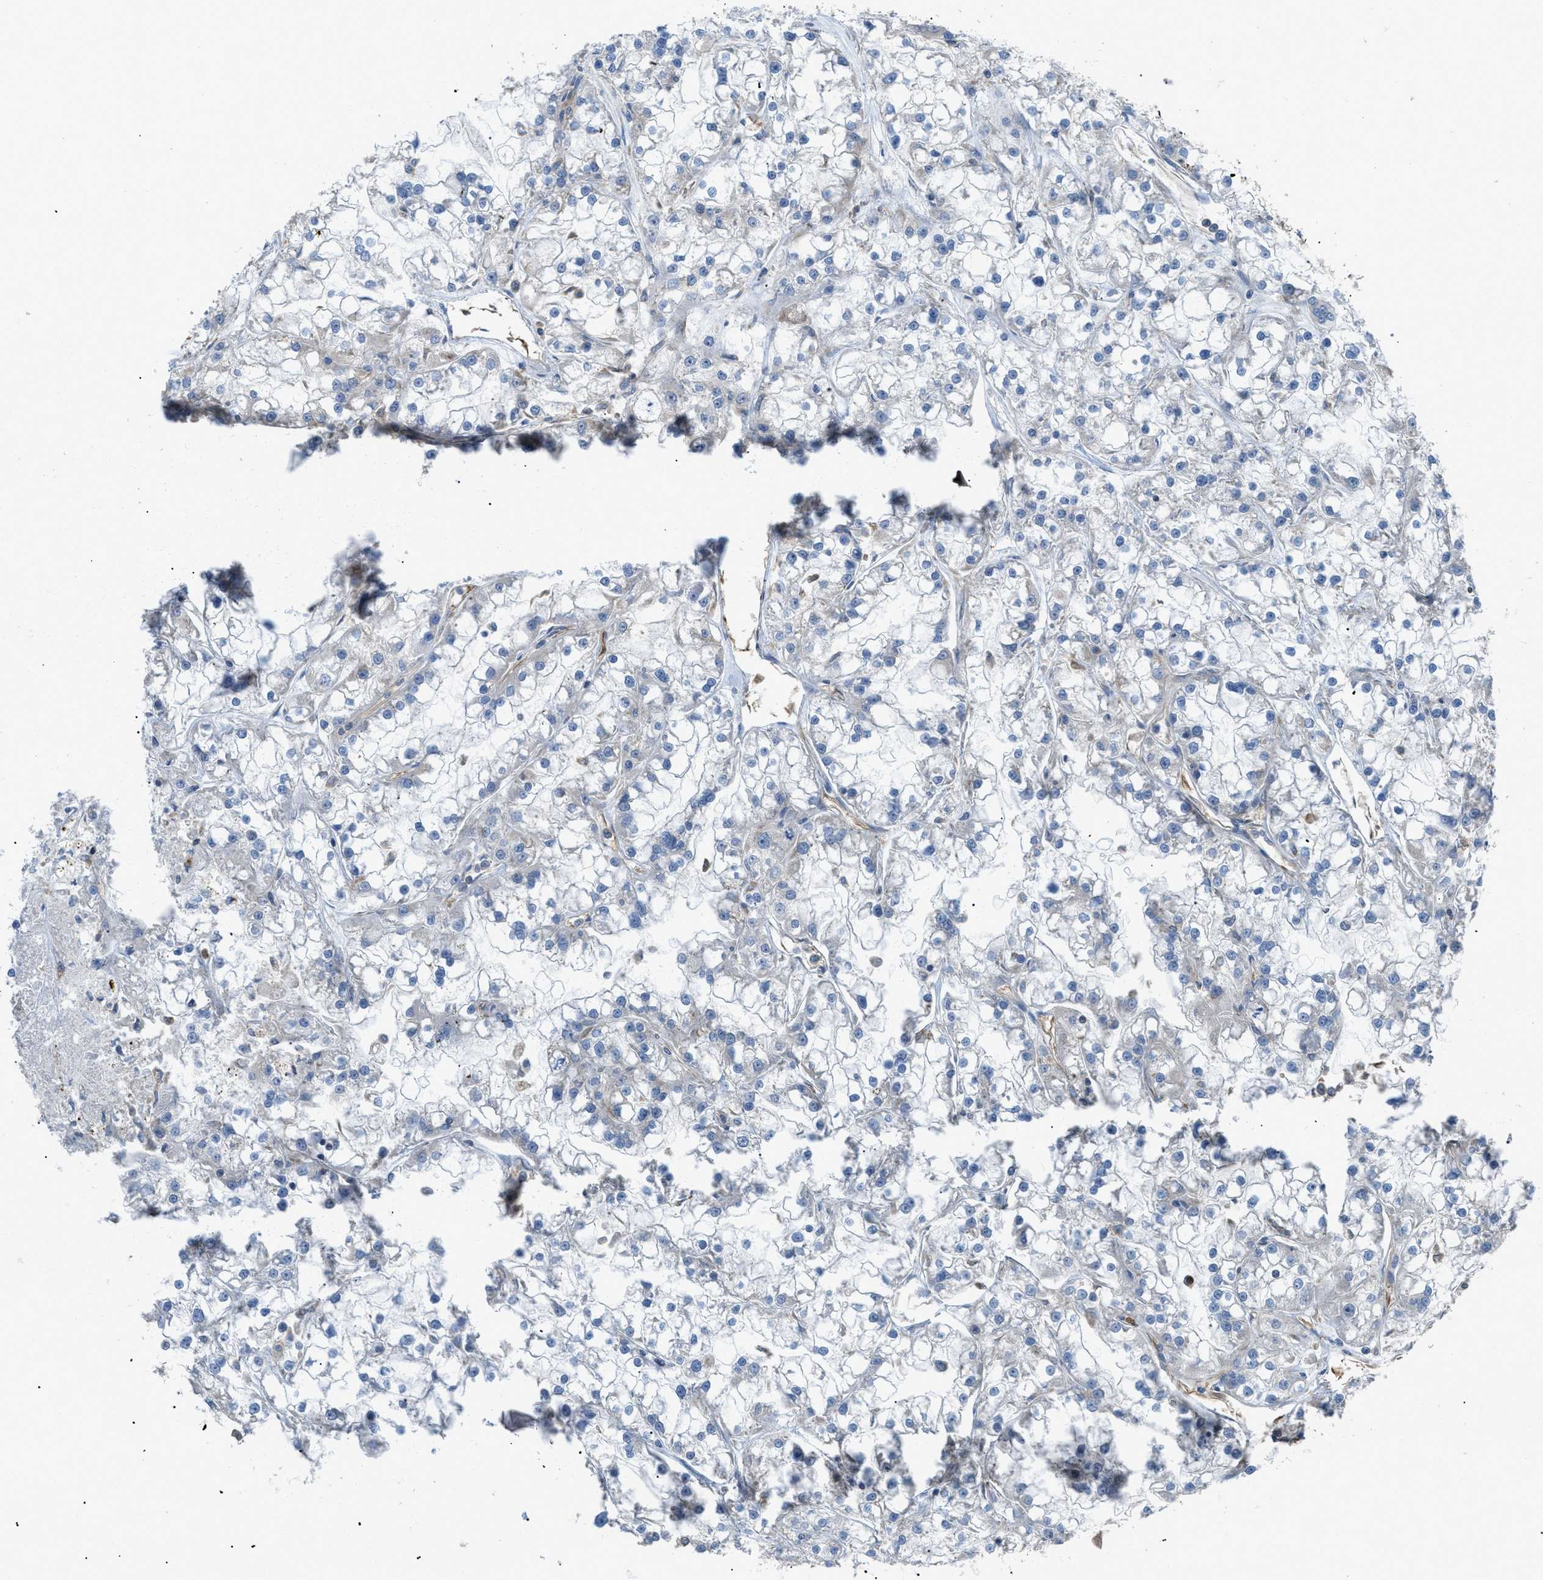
{"staining": {"intensity": "negative", "quantity": "none", "location": "none"}, "tissue": "renal cancer", "cell_type": "Tumor cells", "image_type": "cancer", "snomed": [{"axis": "morphology", "description": "Adenocarcinoma, NOS"}, {"axis": "topography", "description": "Kidney"}], "caption": "IHC image of human adenocarcinoma (renal) stained for a protein (brown), which exhibits no positivity in tumor cells.", "gene": "ATP2A3", "patient": {"sex": "female", "age": 52}}